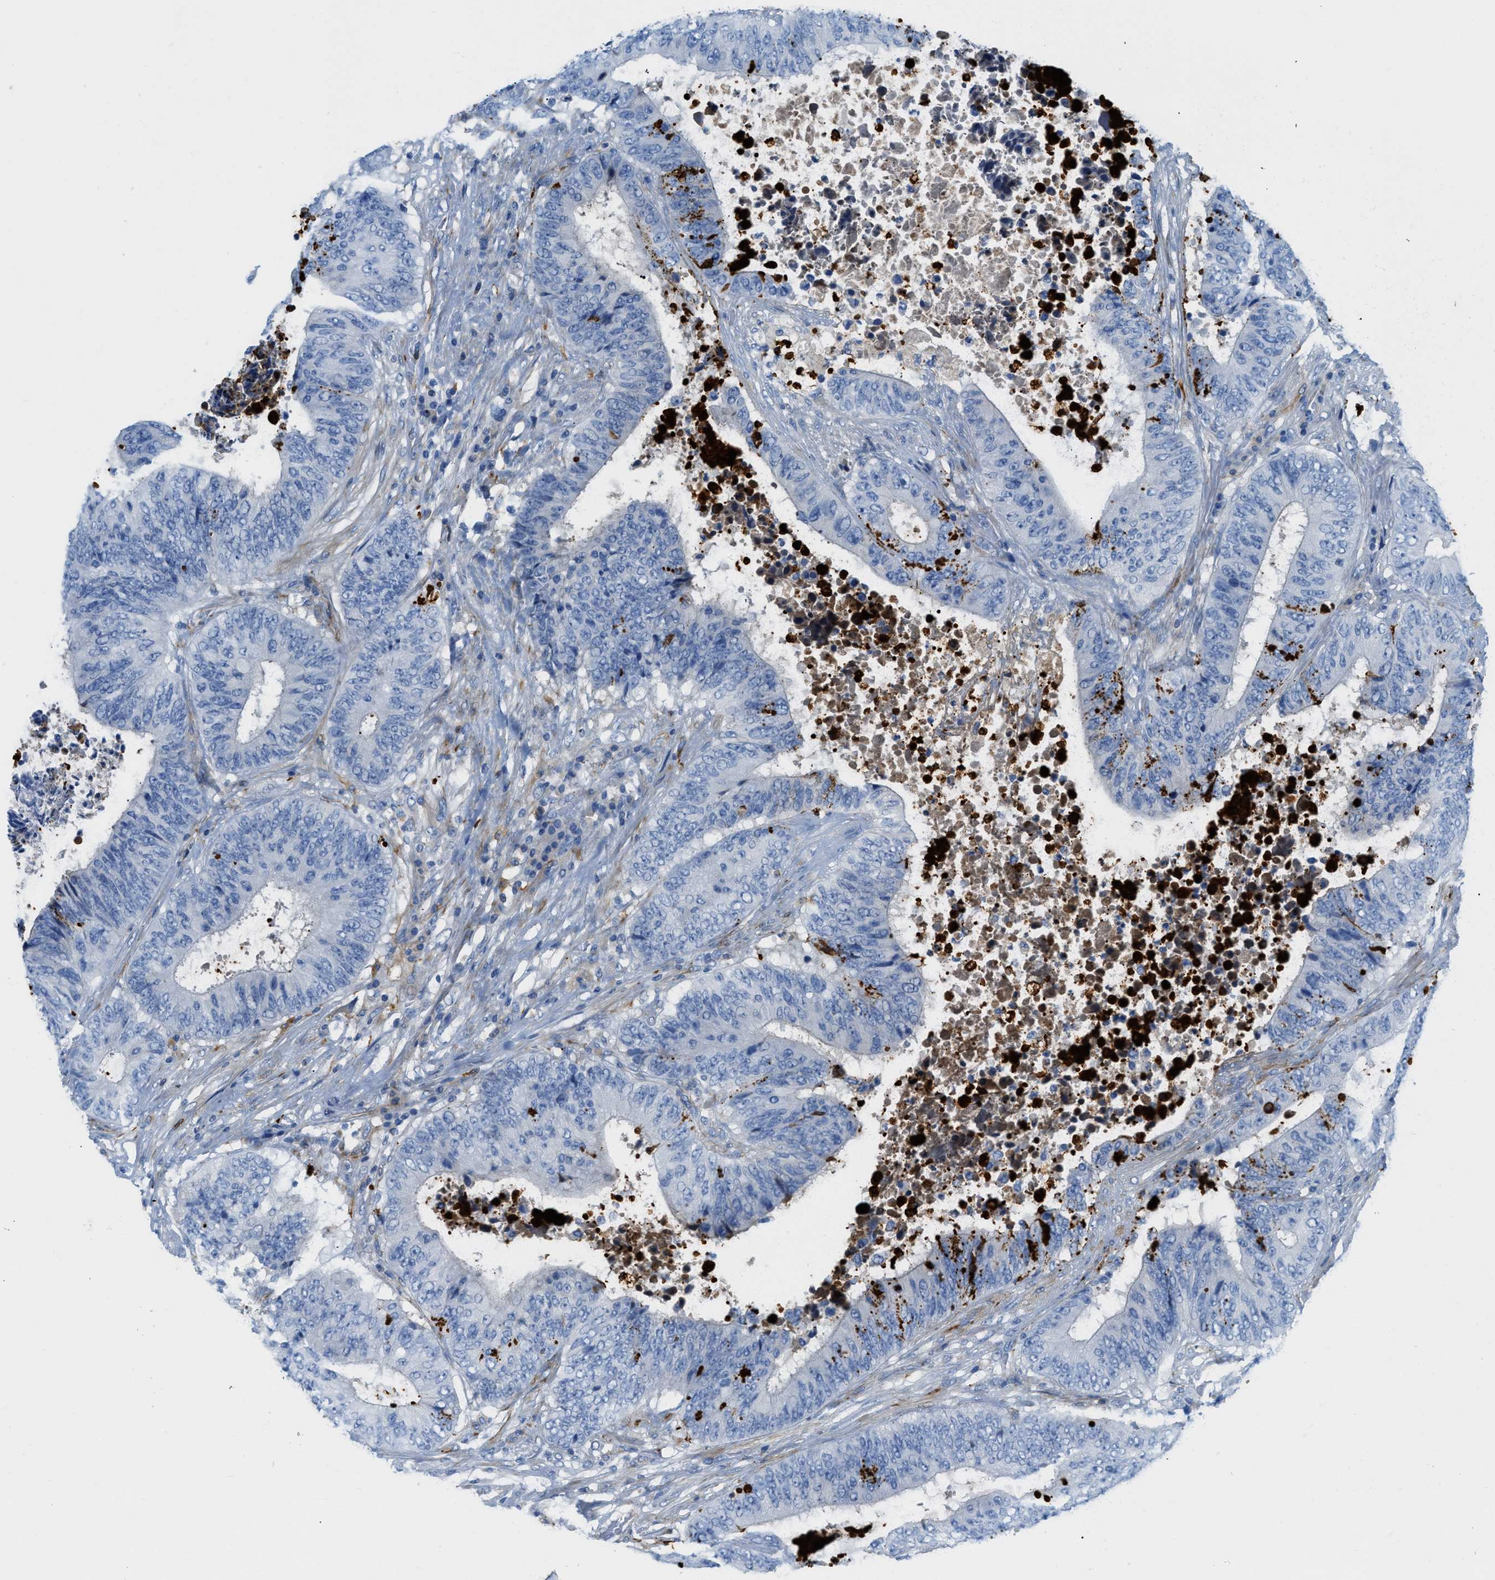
{"staining": {"intensity": "negative", "quantity": "none", "location": "none"}, "tissue": "colorectal cancer", "cell_type": "Tumor cells", "image_type": "cancer", "snomed": [{"axis": "morphology", "description": "Adenocarcinoma, NOS"}, {"axis": "topography", "description": "Rectum"}], "caption": "A histopathology image of human colorectal cancer (adenocarcinoma) is negative for staining in tumor cells.", "gene": "XCR1", "patient": {"sex": "male", "age": 72}}